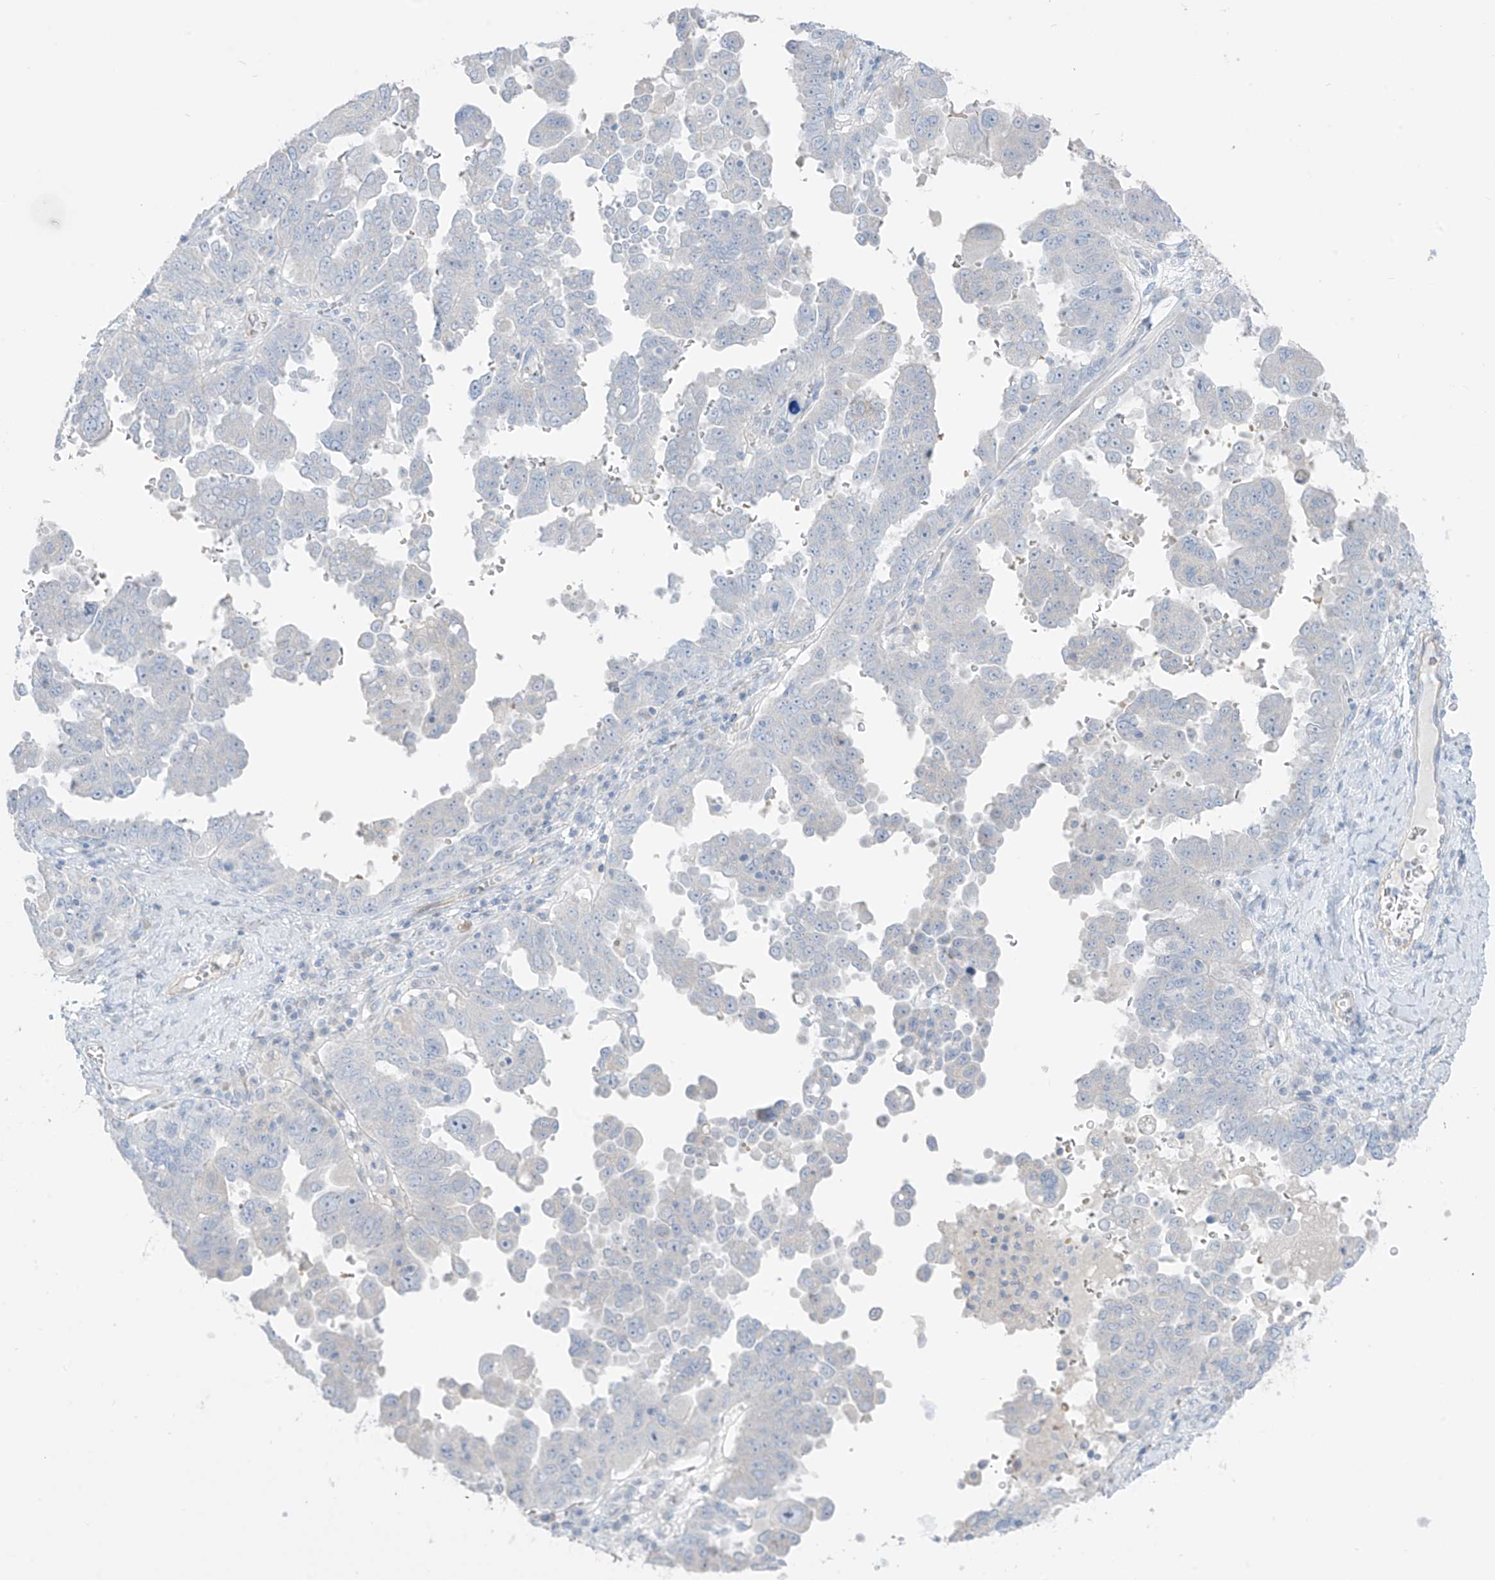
{"staining": {"intensity": "negative", "quantity": "none", "location": "none"}, "tissue": "ovarian cancer", "cell_type": "Tumor cells", "image_type": "cancer", "snomed": [{"axis": "morphology", "description": "Carcinoma, endometroid"}, {"axis": "topography", "description": "Ovary"}], "caption": "Image shows no protein positivity in tumor cells of ovarian endometroid carcinoma tissue. (Stains: DAB IHC with hematoxylin counter stain, Microscopy: brightfield microscopy at high magnification).", "gene": "ASPRV1", "patient": {"sex": "female", "age": 62}}